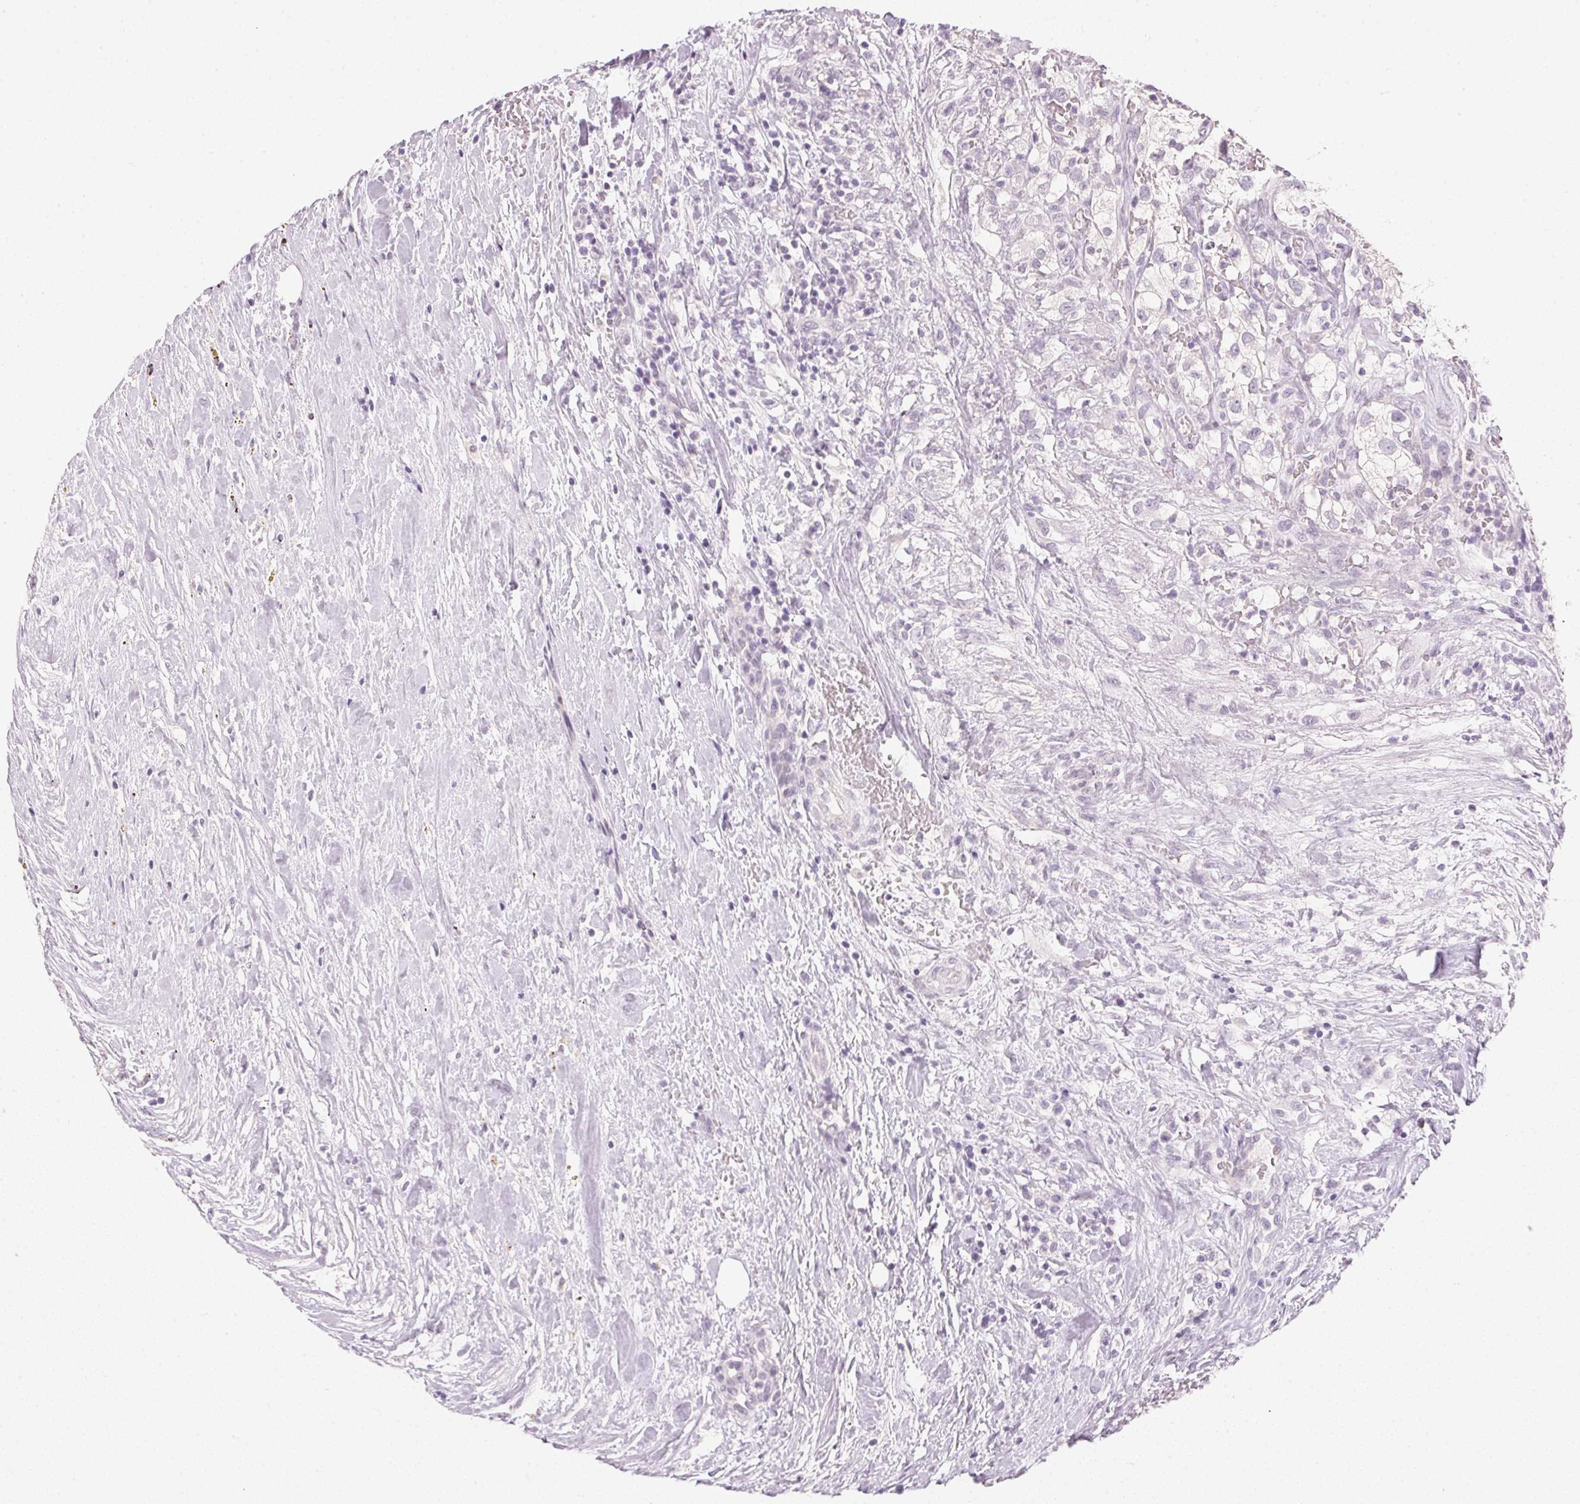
{"staining": {"intensity": "negative", "quantity": "none", "location": "none"}, "tissue": "renal cancer", "cell_type": "Tumor cells", "image_type": "cancer", "snomed": [{"axis": "morphology", "description": "Adenocarcinoma, NOS"}, {"axis": "topography", "description": "Kidney"}], "caption": "A micrograph of human renal adenocarcinoma is negative for staining in tumor cells.", "gene": "IGFBP1", "patient": {"sex": "male", "age": 59}}